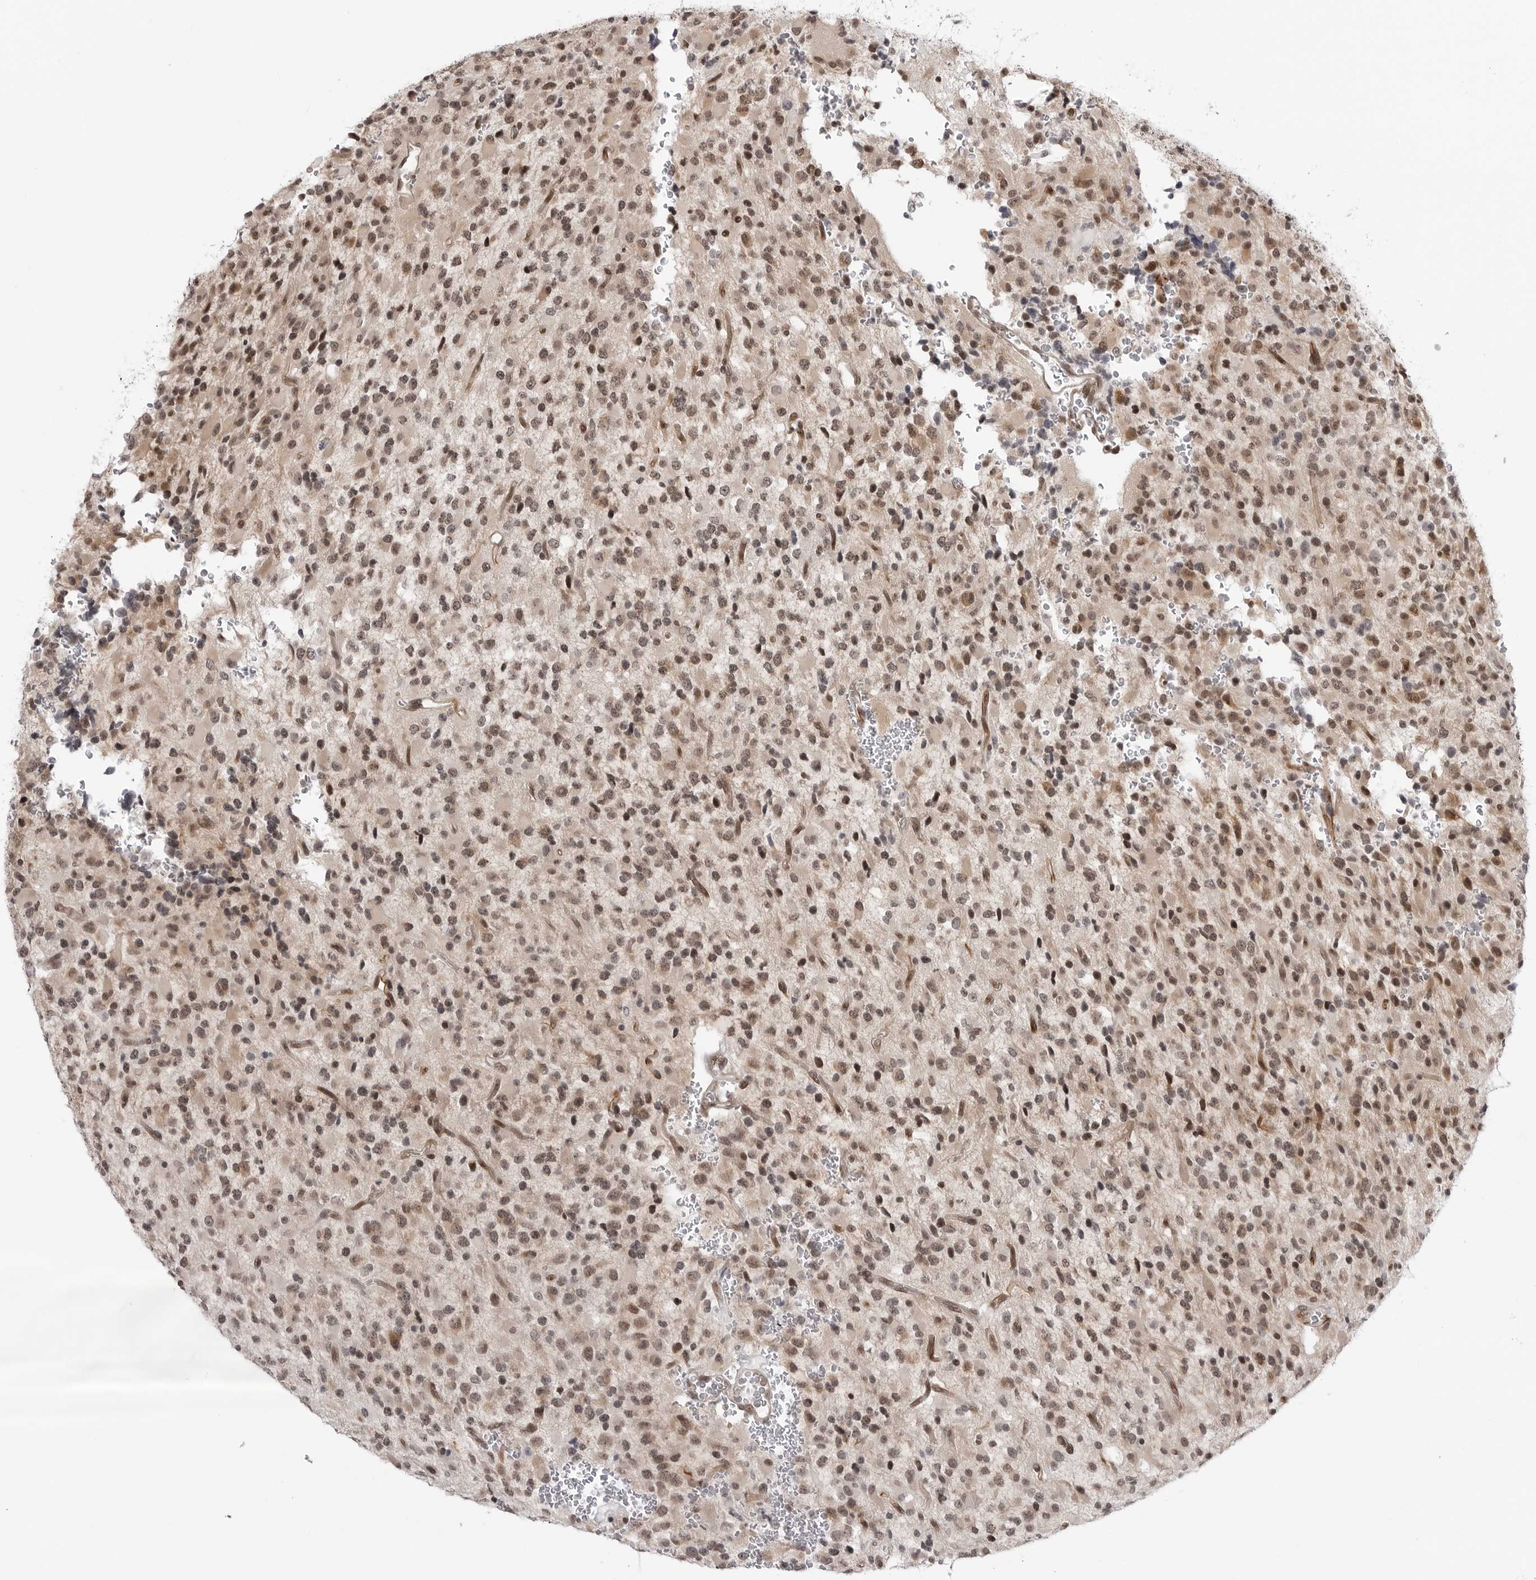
{"staining": {"intensity": "moderate", "quantity": ">75%", "location": "cytoplasmic/membranous,nuclear"}, "tissue": "glioma", "cell_type": "Tumor cells", "image_type": "cancer", "snomed": [{"axis": "morphology", "description": "Glioma, malignant, High grade"}, {"axis": "topography", "description": "Brain"}], "caption": "Moderate cytoplasmic/membranous and nuclear staining is appreciated in about >75% of tumor cells in glioma.", "gene": "TRIM66", "patient": {"sex": "male", "age": 34}}